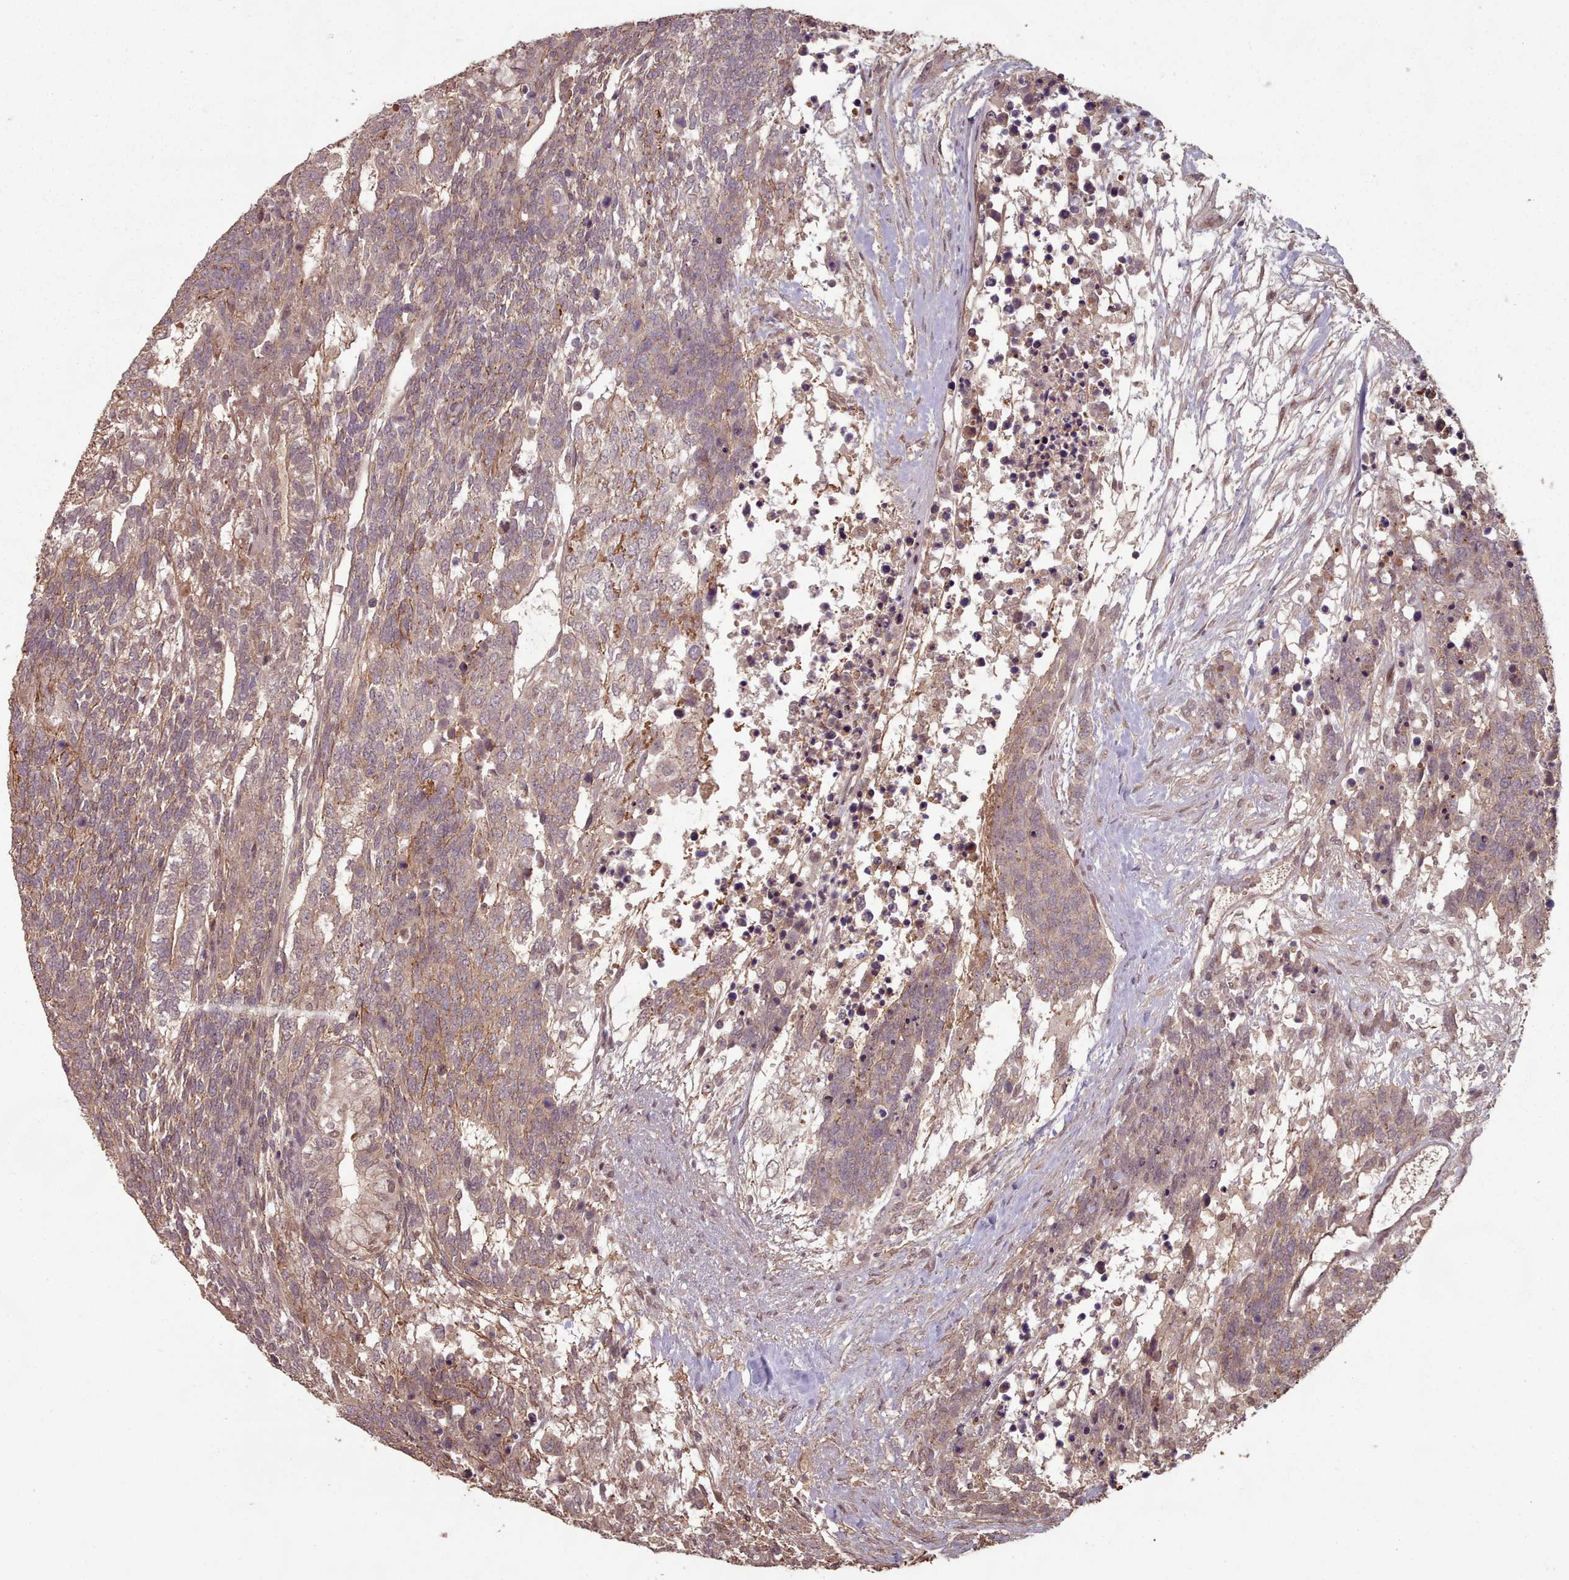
{"staining": {"intensity": "weak", "quantity": "25%-75%", "location": "cytoplasmic/membranous"}, "tissue": "testis cancer", "cell_type": "Tumor cells", "image_type": "cancer", "snomed": [{"axis": "morphology", "description": "Carcinoma, Embryonal, NOS"}, {"axis": "topography", "description": "Testis"}], "caption": "Embryonal carcinoma (testis) stained with a brown dye reveals weak cytoplasmic/membranous positive expression in approximately 25%-75% of tumor cells.", "gene": "ERCC6L", "patient": {"sex": "male", "age": 23}}